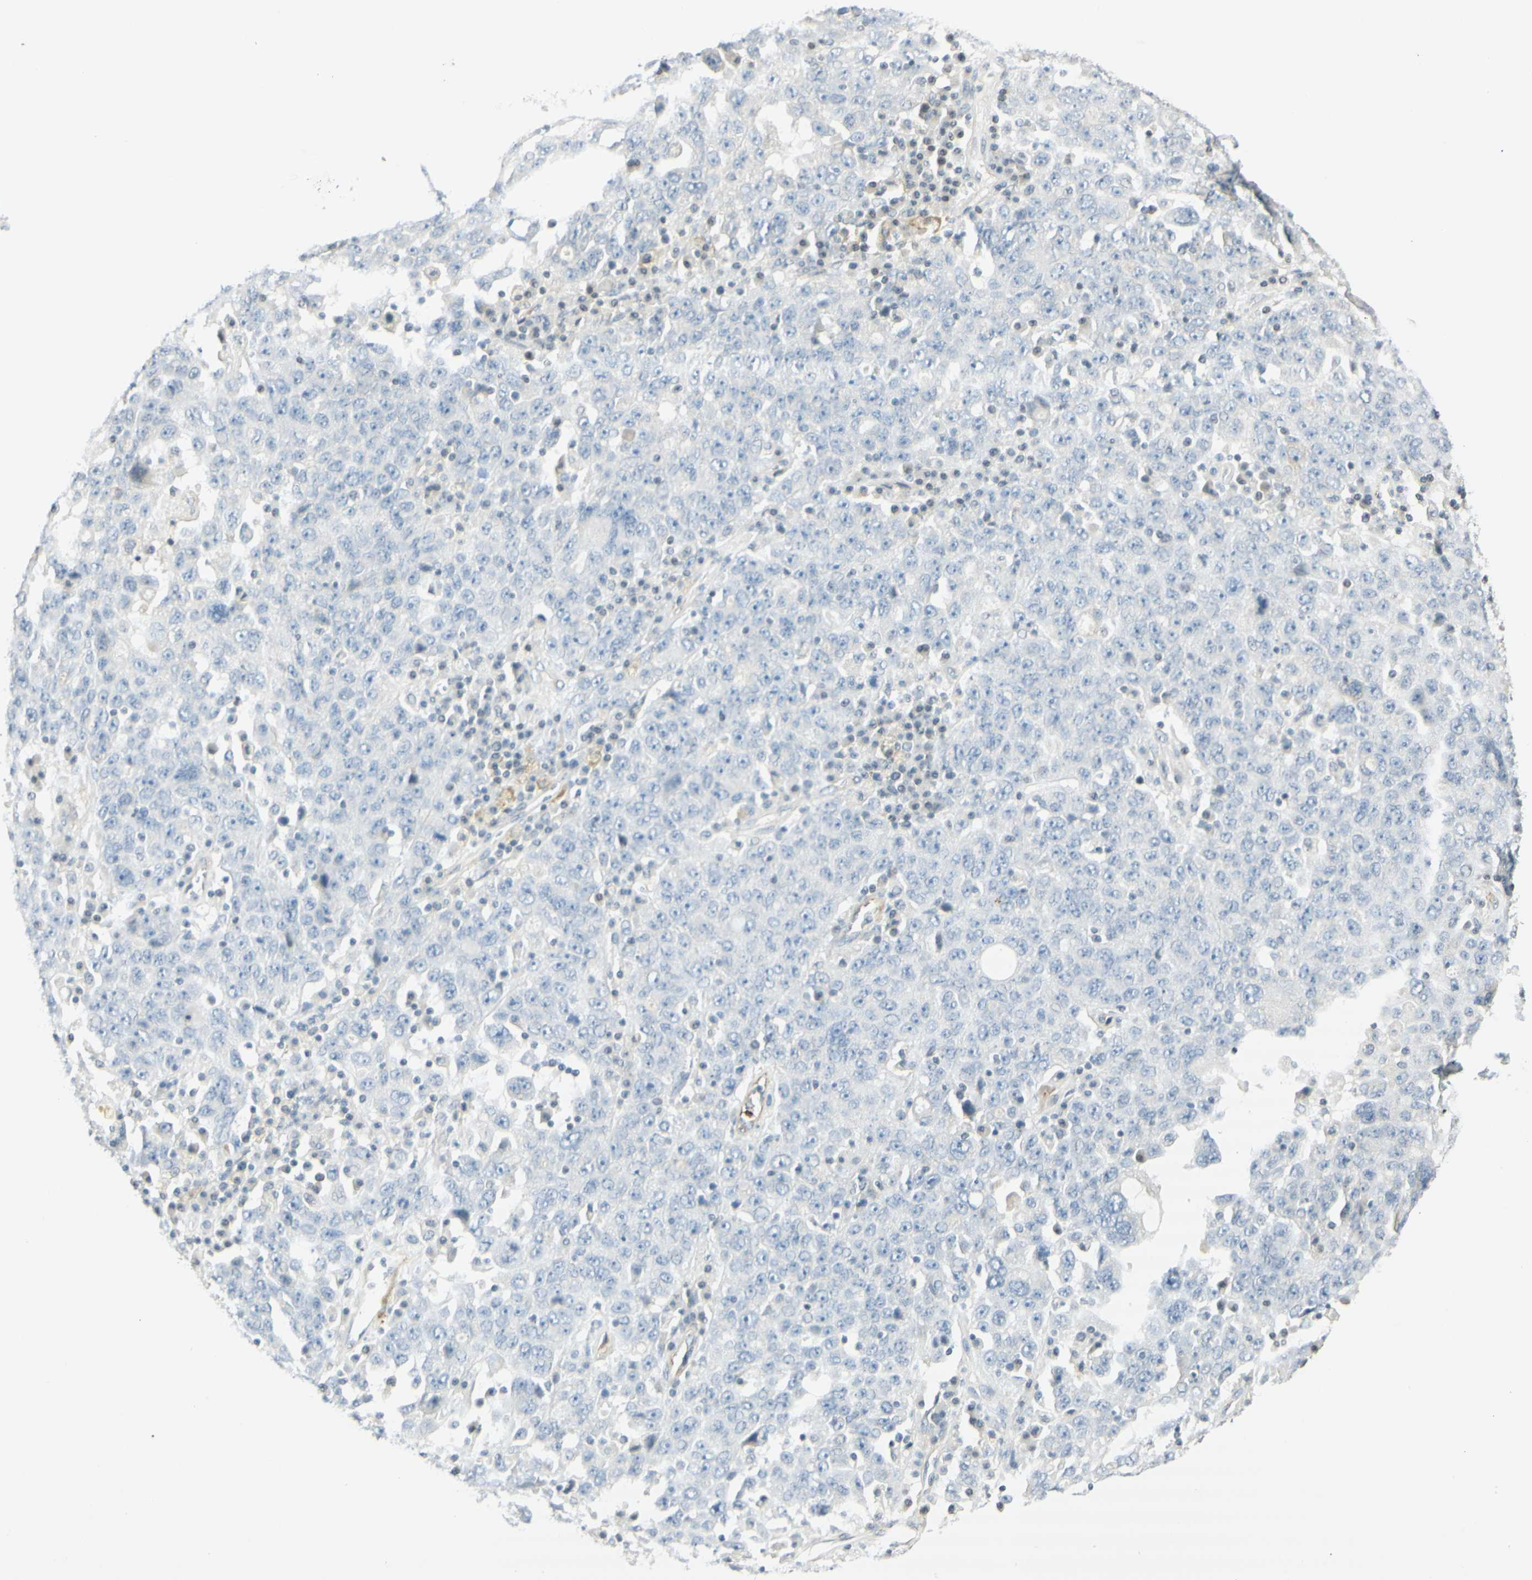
{"staining": {"intensity": "negative", "quantity": "none", "location": "none"}, "tissue": "ovarian cancer", "cell_type": "Tumor cells", "image_type": "cancer", "snomed": [{"axis": "morphology", "description": "Carcinoma, endometroid"}, {"axis": "topography", "description": "Ovary"}], "caption": "Immunohistochemical staining of ovarian cancer displays no significant positivity in tumor cells.", "gene": "MAP1B", "patient": {"sex": "female", "age": 62}}